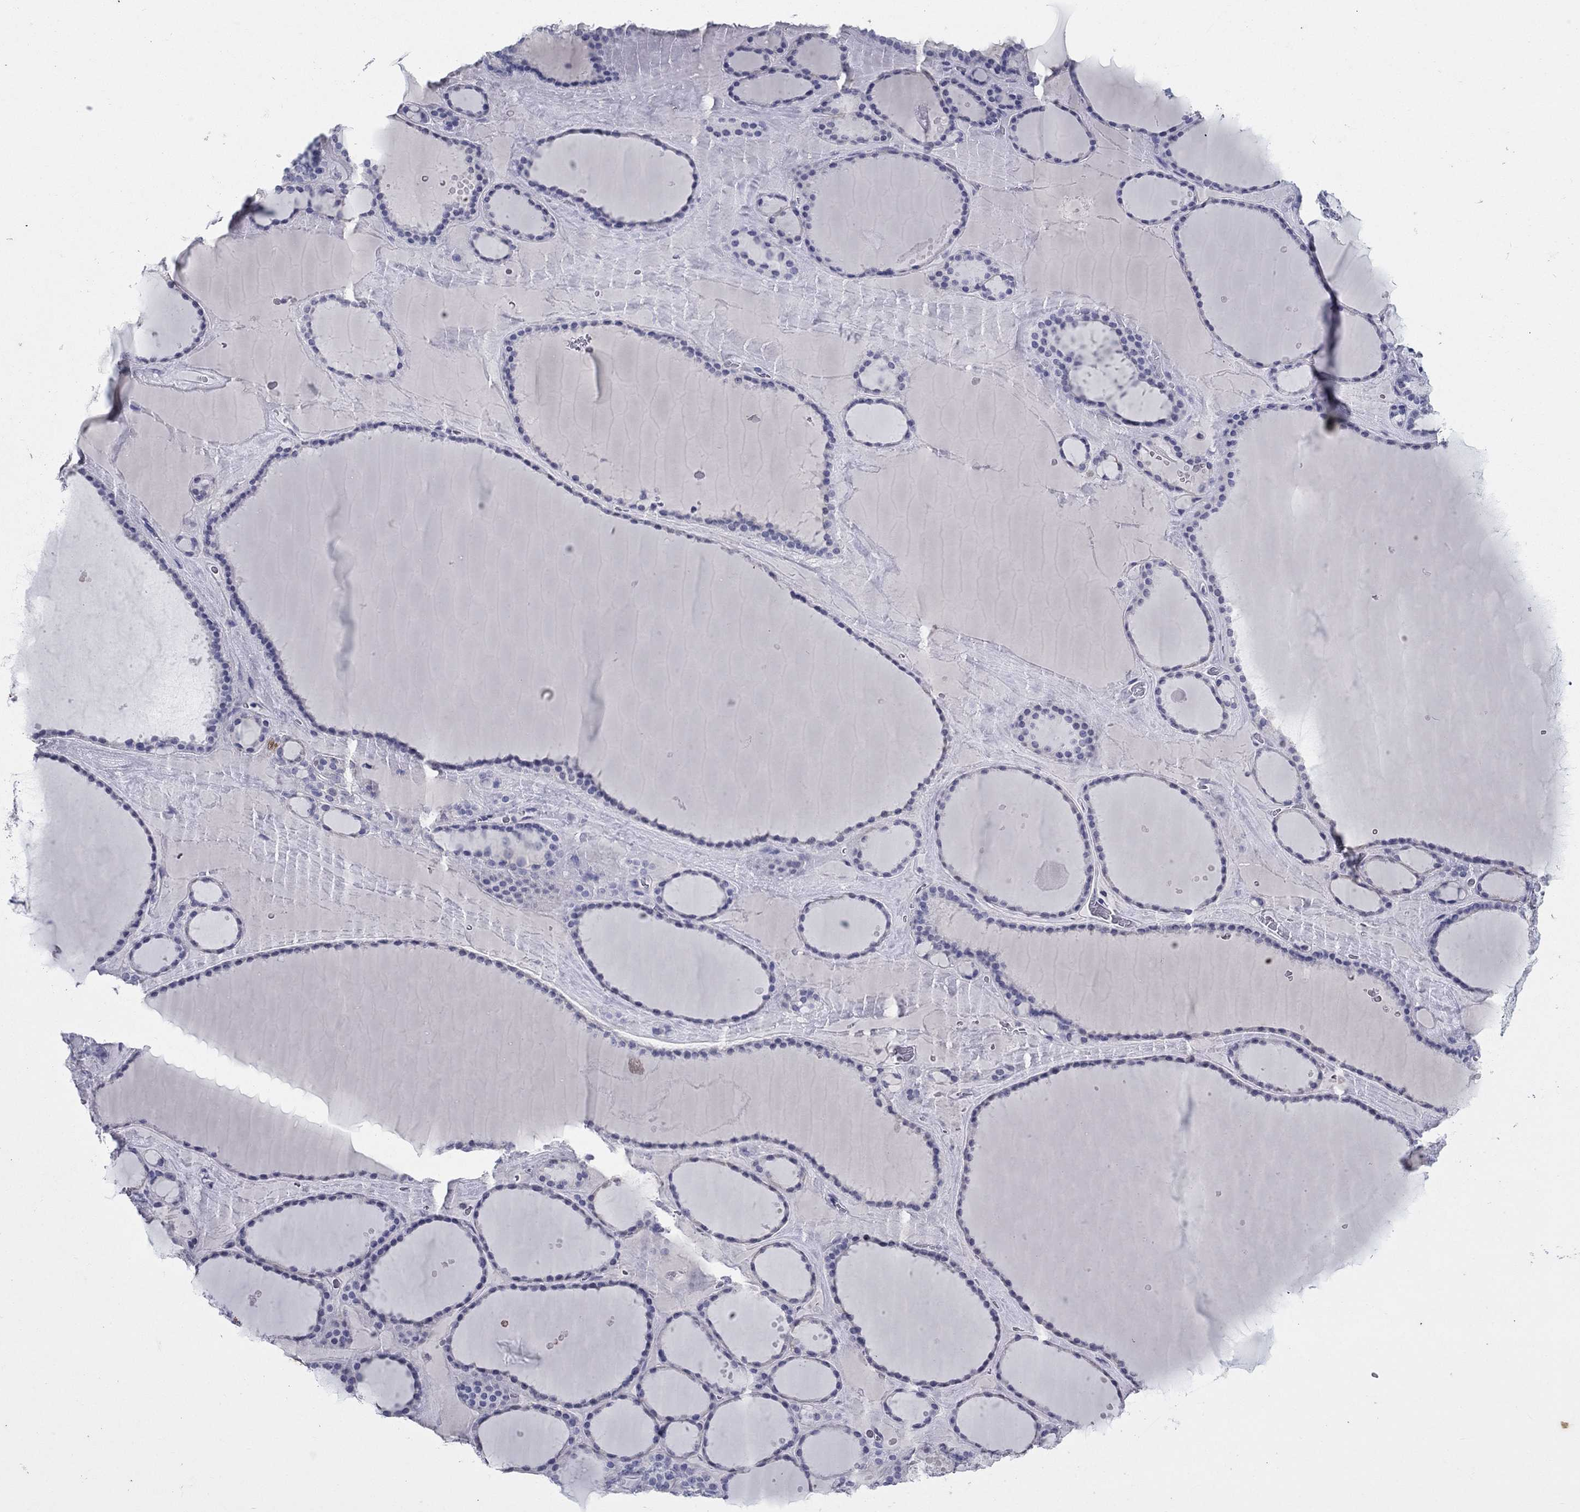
{"staining": {"intensity": "weak", "quantity": "25%-75%", "location": "cytoplasmic/membranous"}, "tissue": "thyroid gland", "cell_type": "Glandular cells", "image_type": "normal", "snomed": [{"axis": "morphology", "description": "Normal tissue, NOS"}, {"axis": "topography", "description": "Thyroid gland"}], "caption": "Brown immunohistochemical staining in benign human thyroid gland displays weak cytoplasmic/membranous positivity in about 25%-75% of glandular cells.", "gene": "KRT75", "patient": {"sex": "male", "age": 63}}